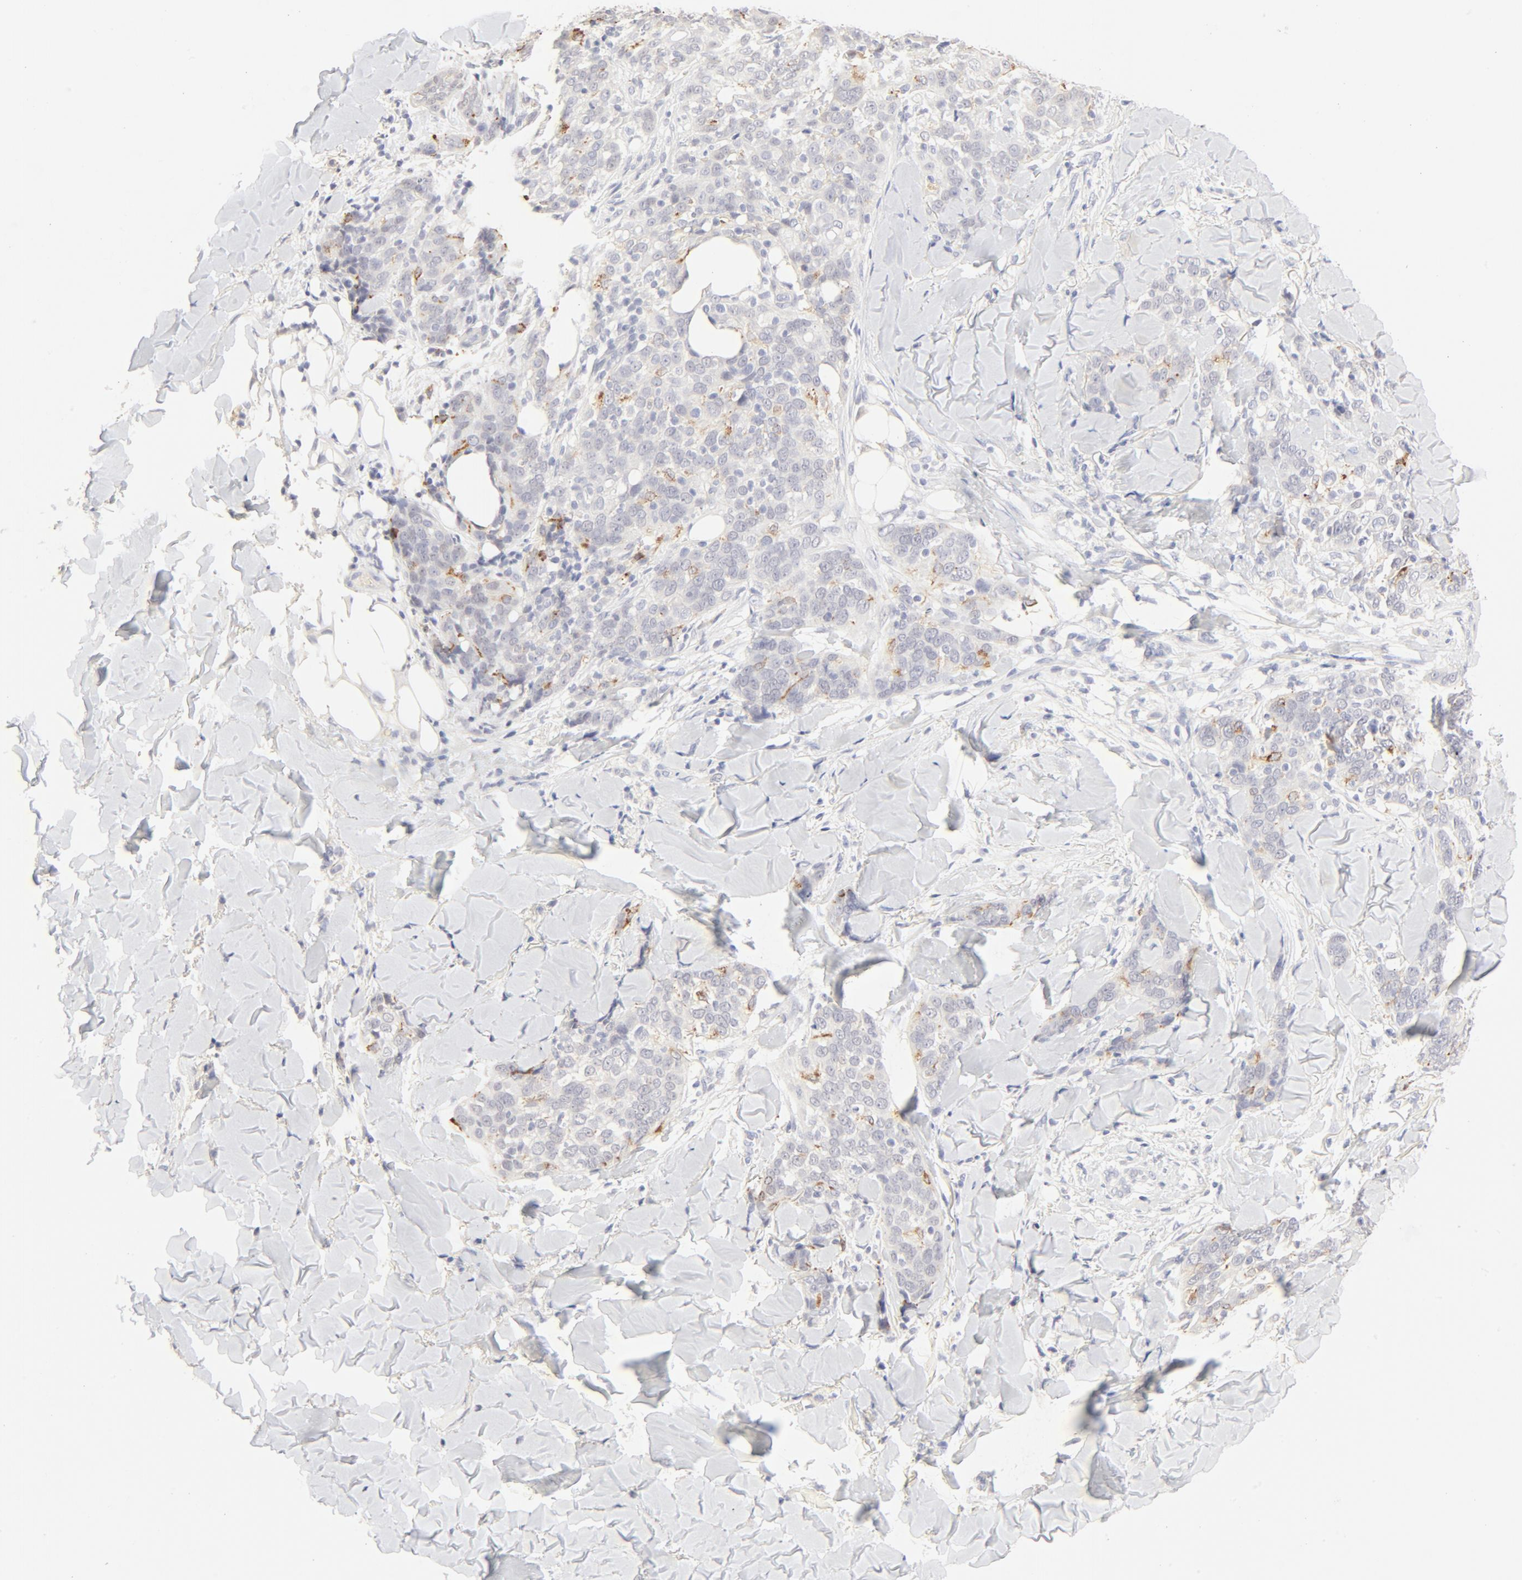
{"staining": {"intensity": "negative", "quantity": "none", "location": "none"}, "tissue": "skin cancer", "cell_type": "Tumor cells", "image_type": "cancer", "snomed": [{"axis": "morphology", "description": "Normal tissue, NOS"}, {"axis": "morphology", "description": "Squamous cell carcinoma, NOS"}, {"axis": "topography", "description": "Skin"}], "caption": "Immunohistochemical staining of skin cancer (squamous cell carcinoma) reveals no significant expression in tumor cells.", "gene": "FCGBP", "patient": {"sex": "female", "age": 83}}